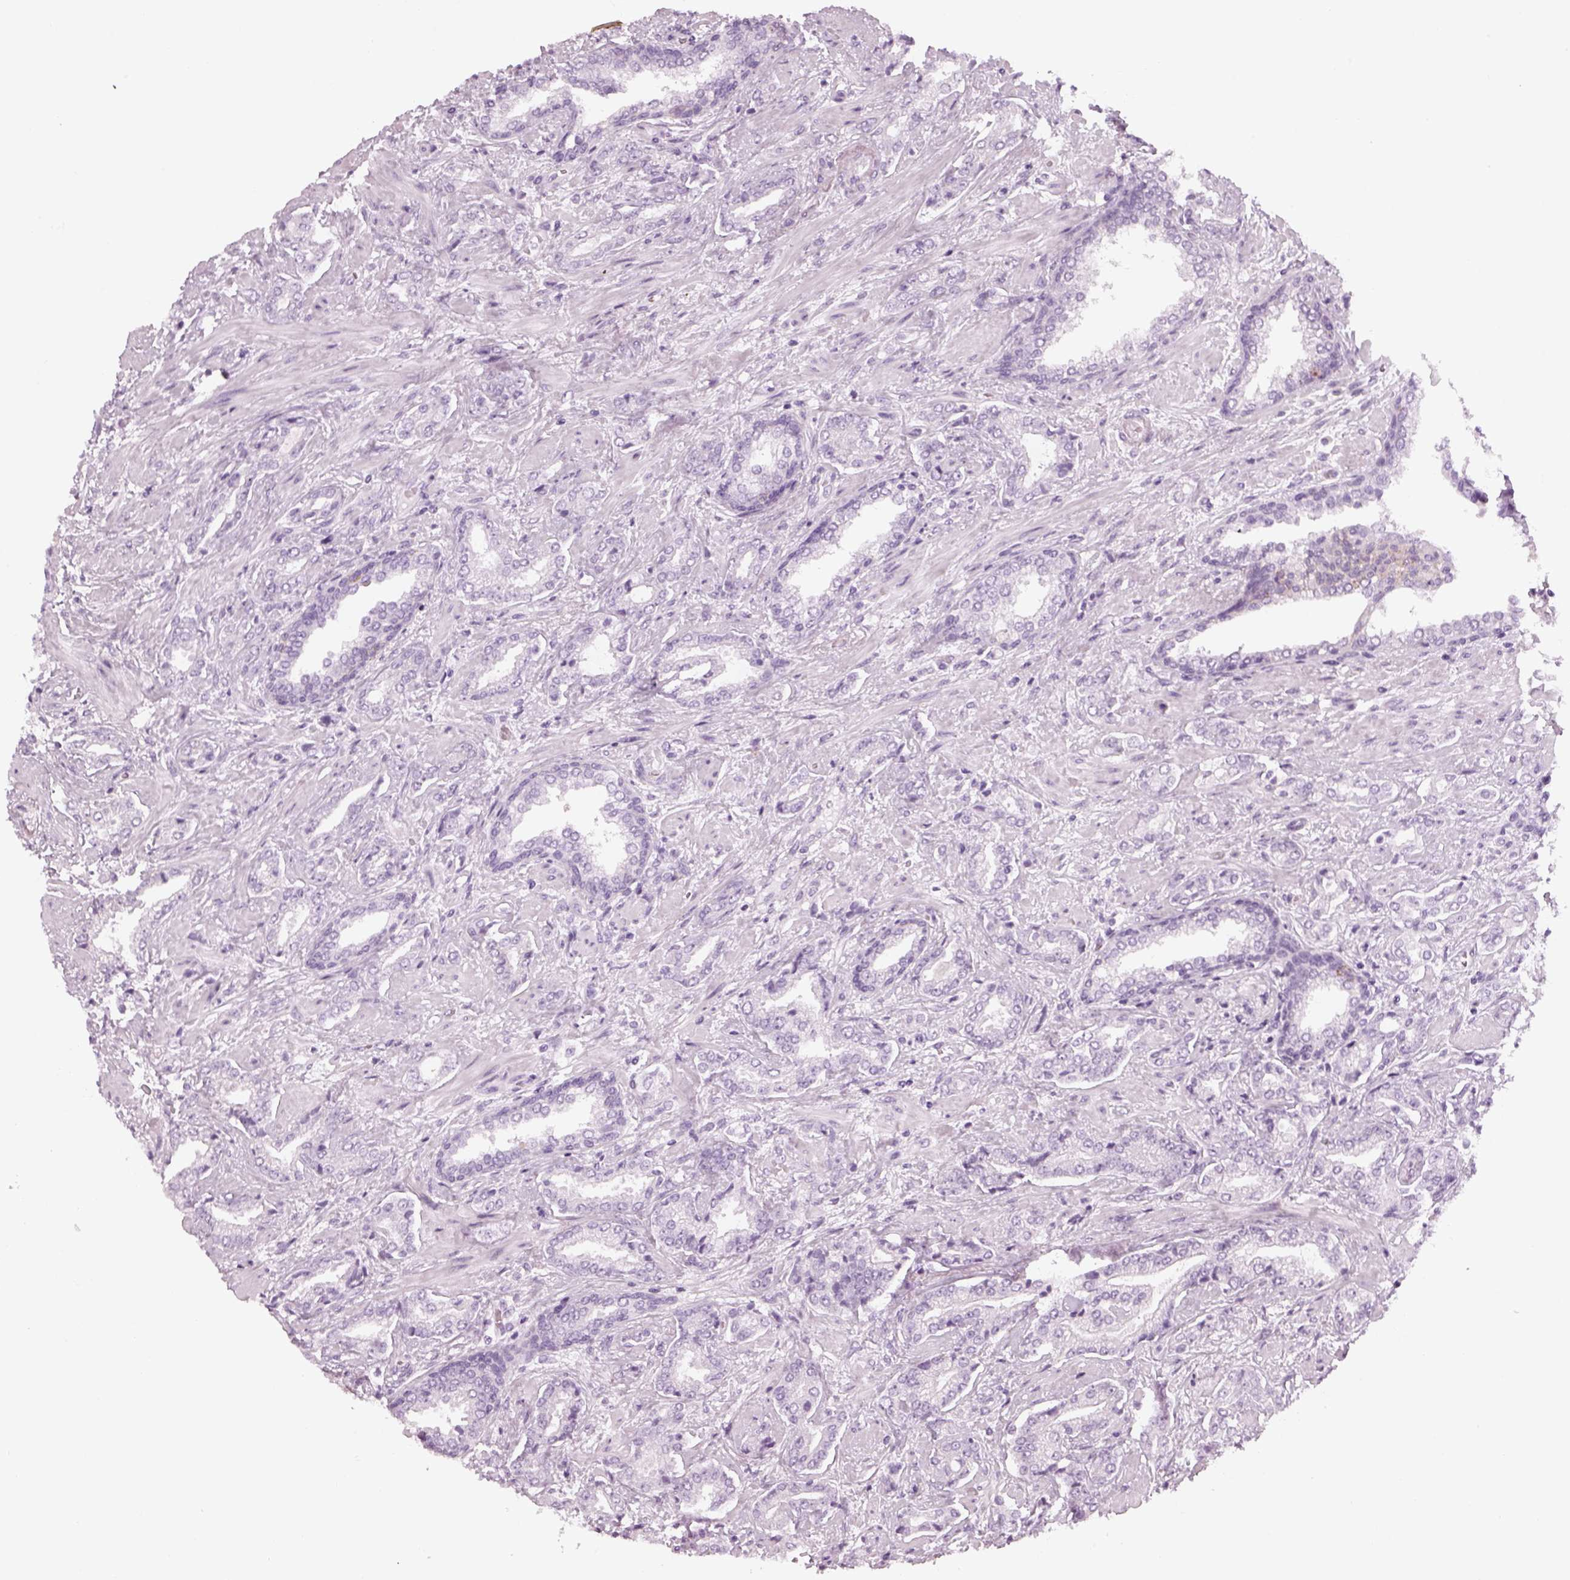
{"staining": {"intensity": "negative", "quantity": "none", "location": "none"}, "tissue": "prostate cancer", "cell_type": "Tumor cells", "image_type": "cancer", "snomed": [{"axis": "morphology", "description": "Adenocarcinoma, Low grade"}, {"axis": "topography", "description": "Prostate"}], "caption": "The image reveals no significant staining in tumor cells of prostate cancer. The staining is performed using DAB brown chromogen with nuclei counter-stained in using hematoxylin.", "gene": "SAG", "patient": {"sex": "male", "age": 61}}